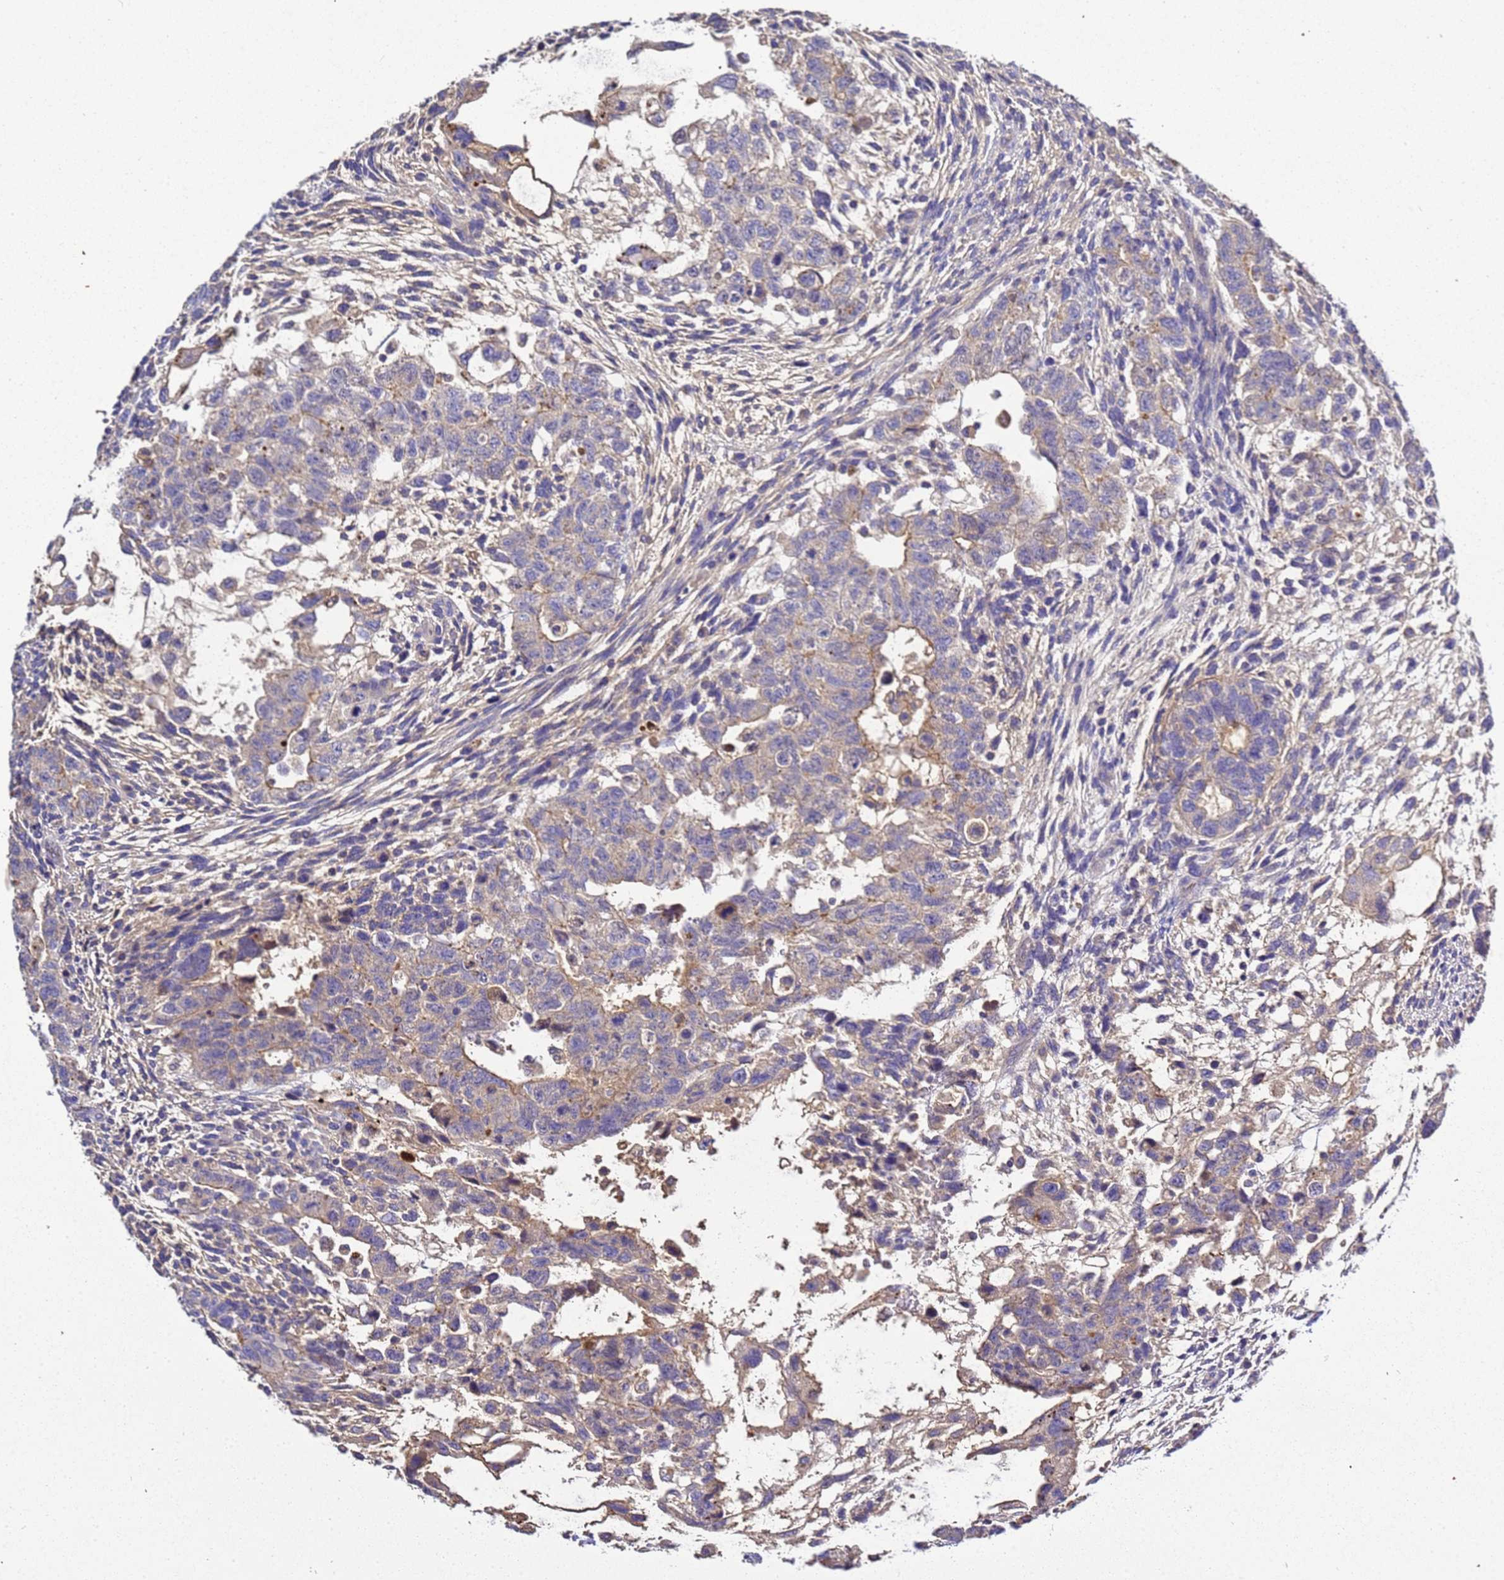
{"staining": {"intensity": "weak", "quantity": "25%-75%", "location": "cytoplasmic/membranous"}, "tissue": "testis cancer", "cell_type": "Tumor cells", "image_type": "cancer", "snomed": [{"axis": "morphology", "description": "Carcinoma, Embryonal, NOS"}, {"axis": "topography", "description": "Testis"}], "caption": "Immunohistochemistry micrograph of embryonal carcinoma (testis) stained for a protein (brown), which reveals low levels of weak cytoplasmic/membranous staining in about 25%-75% of tumor cells.", "gene": "TBCD", "patient": {"sex": "male", "age": 36}}